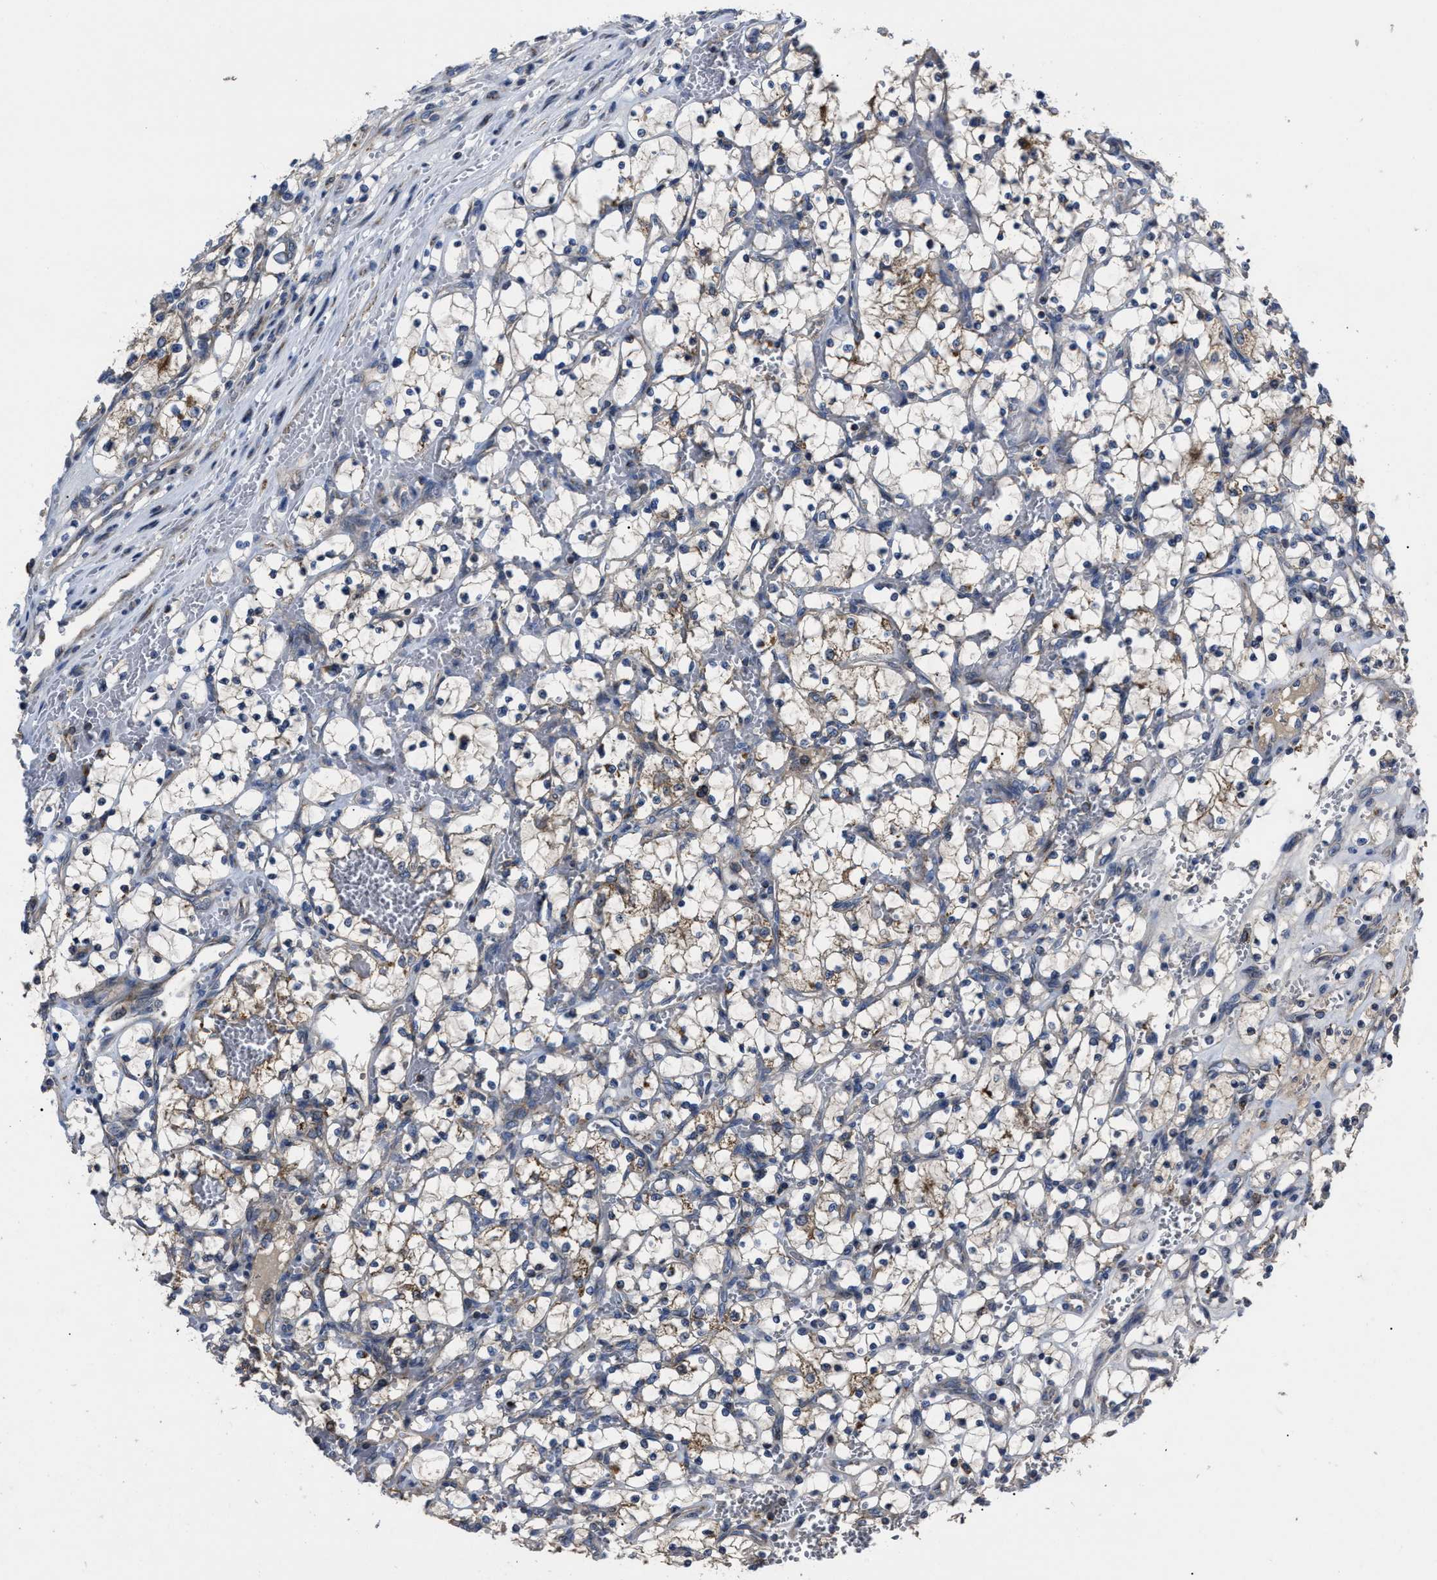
{"staining": {"intensity": "weak", "quantity": "25%-75%", "location": "cytoplasmic/membranous"}, "tissue": "renal cancer", "cell_type": "Tumor cells", "image_type": "cancer", "snomed": [{"axis": "morphology", "description": "Adenocarcinoma, NOS"}, {"axis": "topography", "description": "Kidney"}], "caption": "DAB immunohistochemical staining of human renal cancer (adenocarcinoma) reveals weak cytoplasmic/membranous protein positivity in approximately 25%-75% of tumor cells.", "gene": "PASK", "patient": {"sex": "female", "age": 69}}